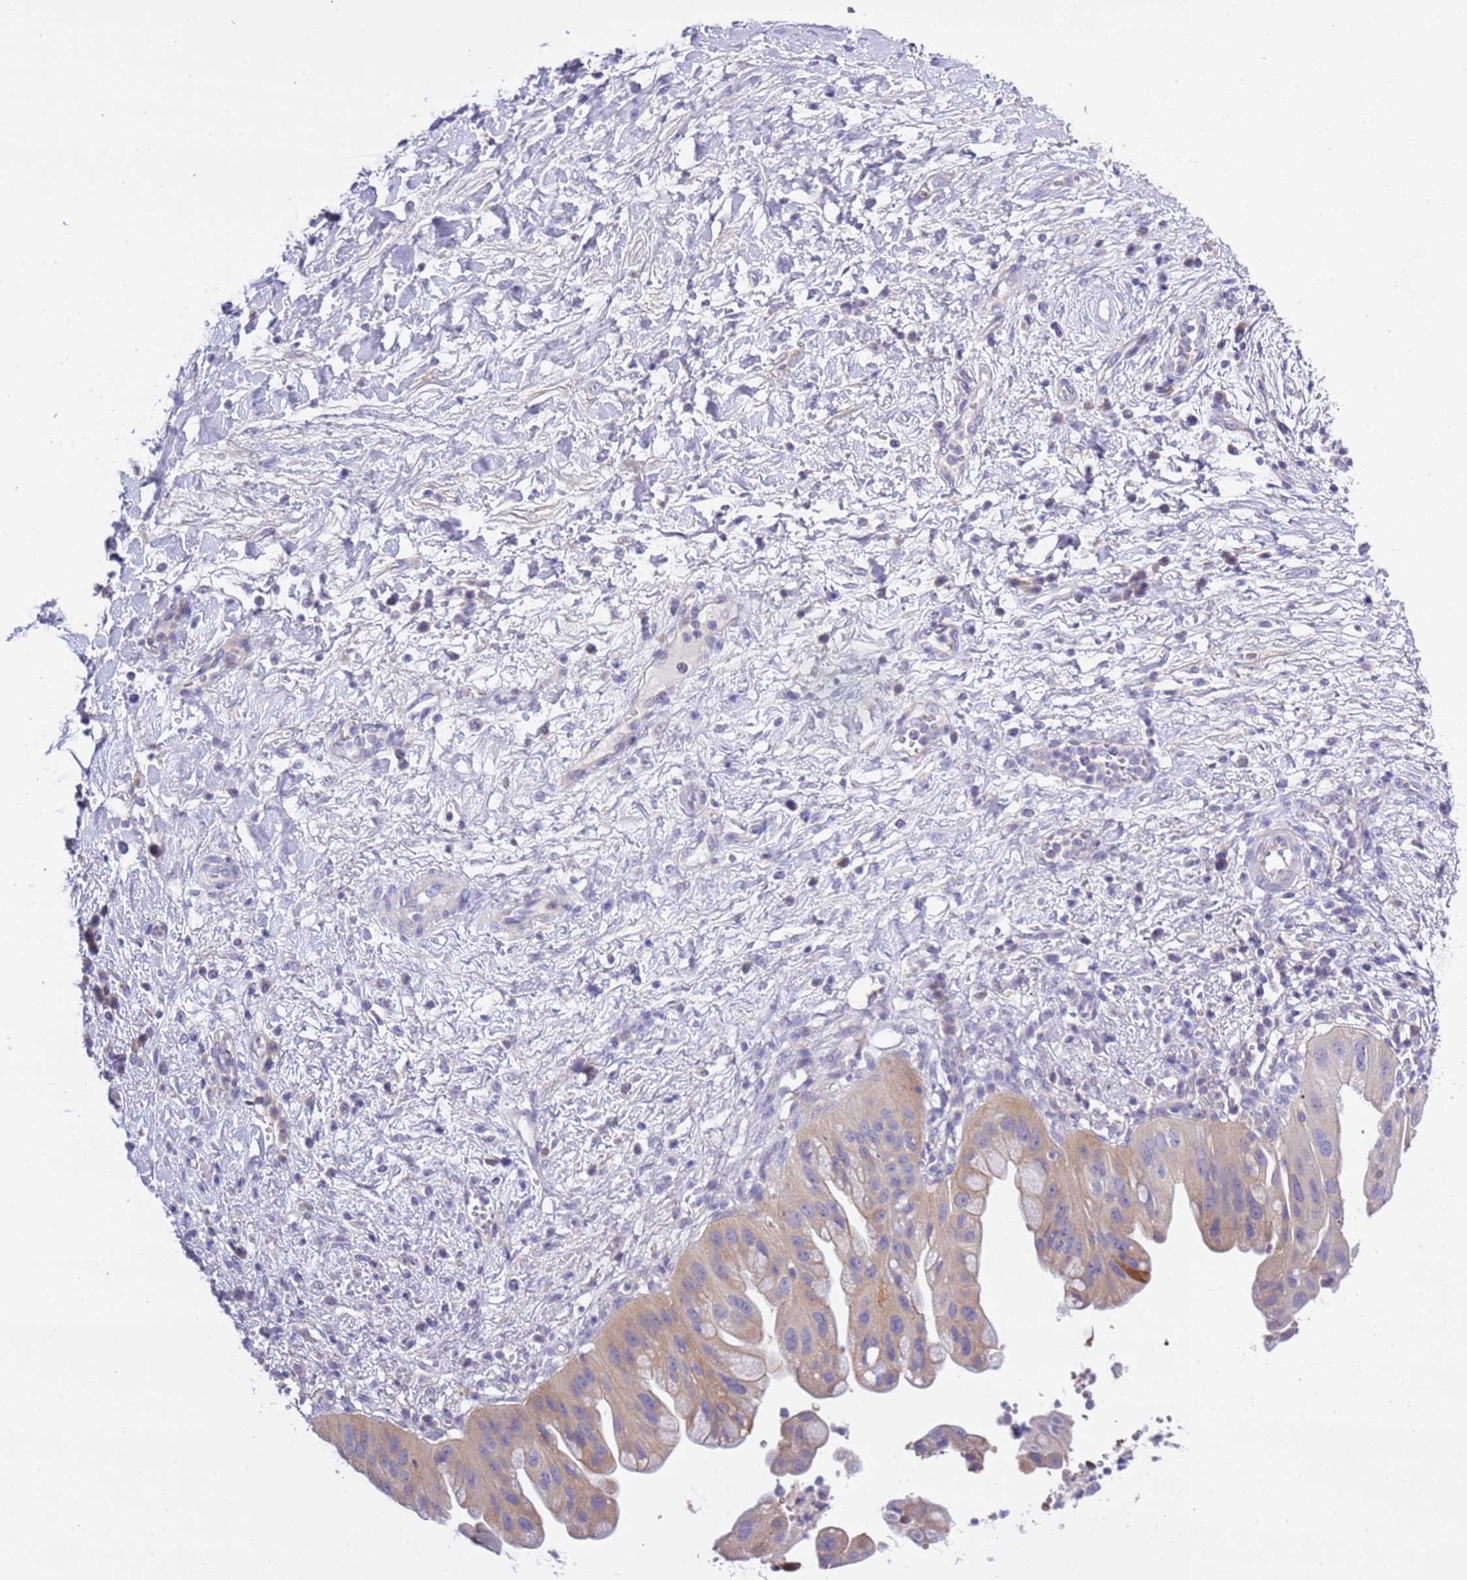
{"staining": {"intensity": "weak", "quantity": ">75%", "location": "cytoplasmic/membranous"}, "tissue": "pancreatic cancer", "cell_type": "Tumor cells", "image_type": "cancer", "snomed": [{"axis": "morphology", "description": "Adenocarcinoma, NOS"}, {"axis": "topography", "description": "Pancreas"}], "caption": "Pancreatic adenocarcinoma tissue exhibits weak cytoplasmic/membranous staining in about >75% of tumor cells", "gene": "STIP1", "patient": {"sex": "male", "age": 68}}